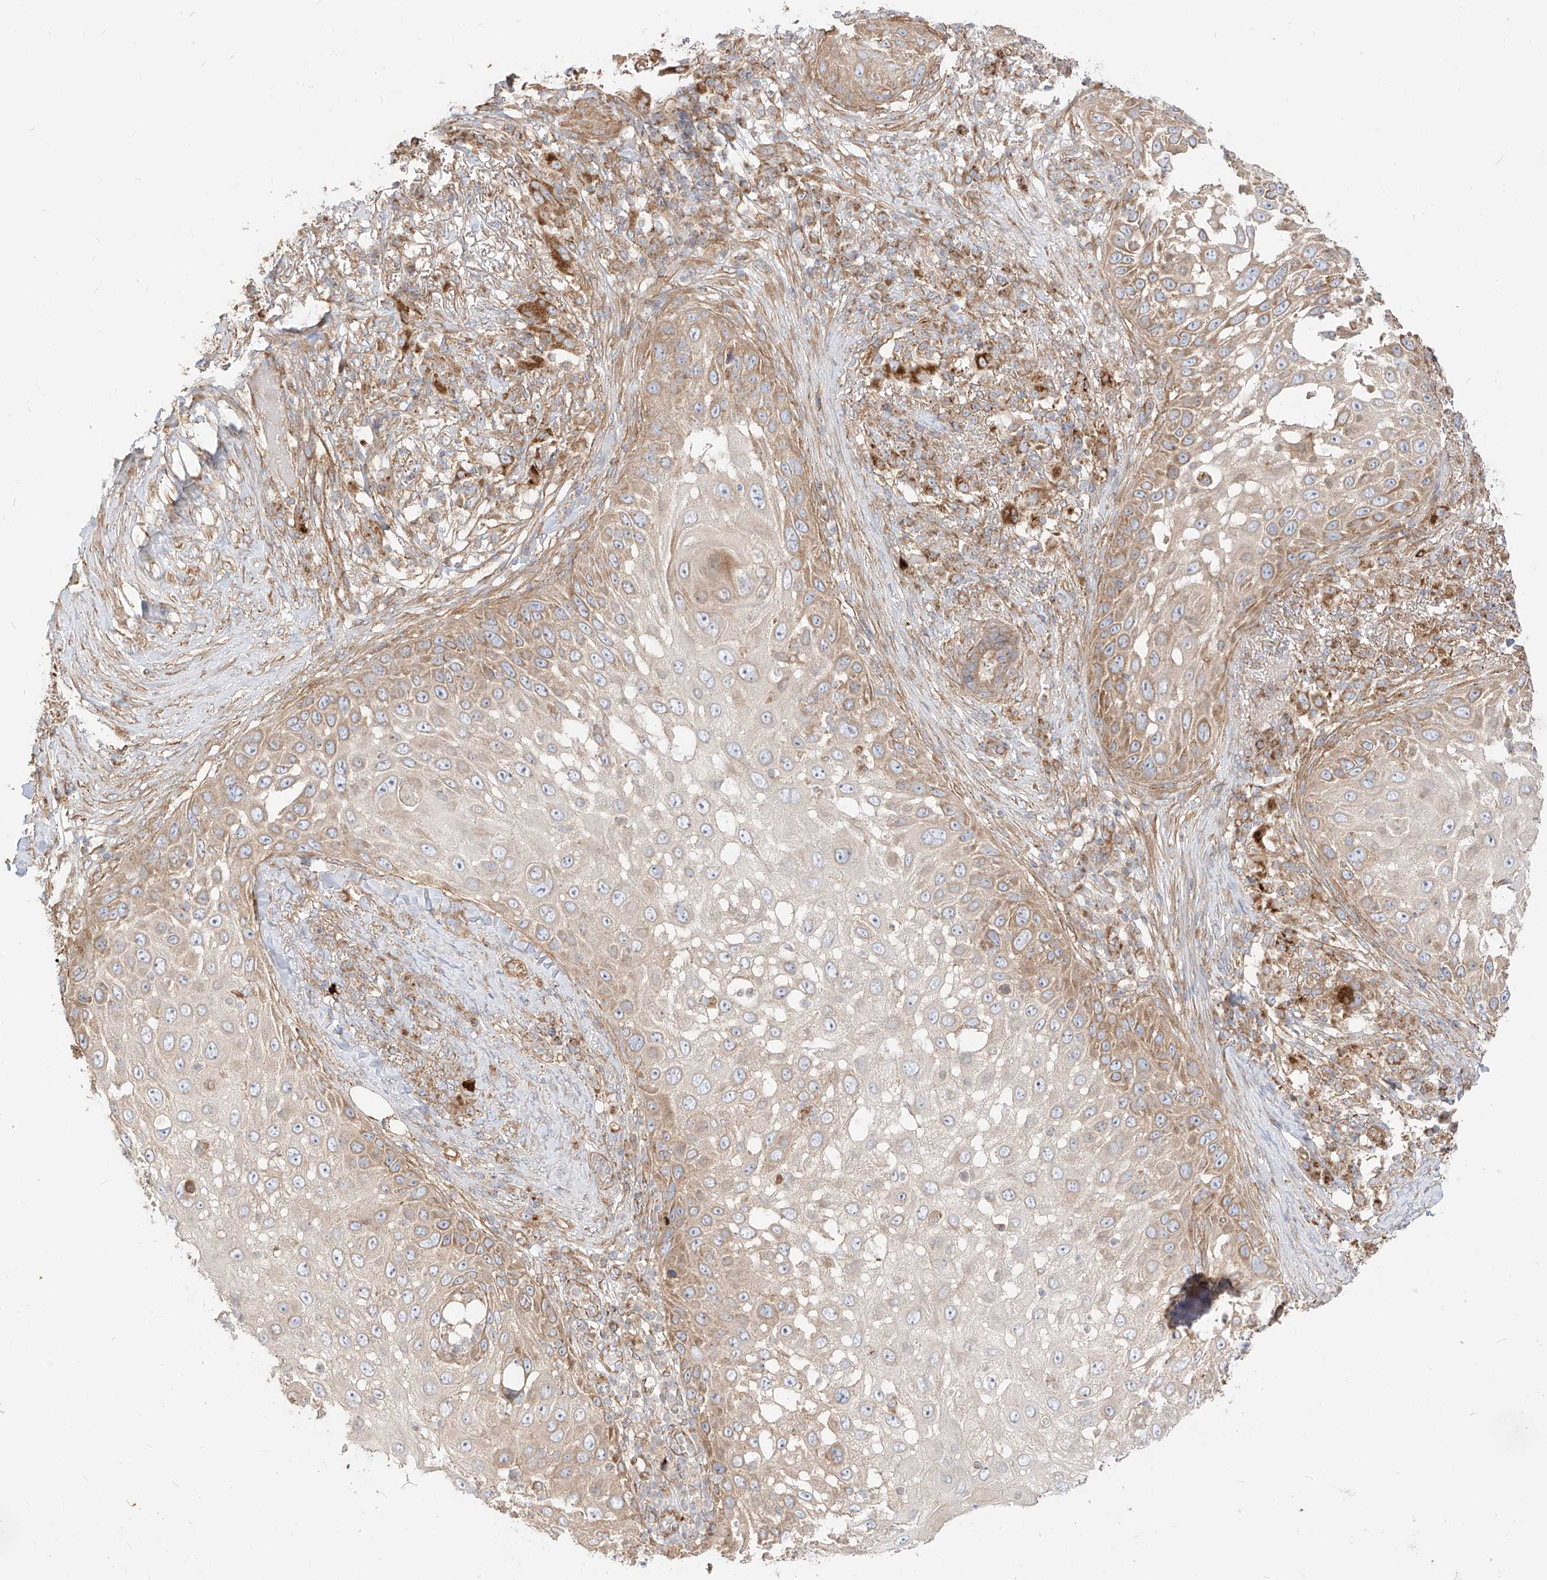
{"staining": {"intensity": "moderate", "quantity": "25%-75%", "location": "cytoplasmic/membranous"}, "tissue": "skin cancer", "cell_type": "Tumor cells", "image_type": "cancer", "snomed": [{"axis": "morphology", "description": "Squamous cell carcinoma, NOS"}, {"axis": "topography", "description": "Skin"}], "caption": "Squamous cell carcinoma (skin) stained with DAB immunohistochemistry exhibits medium levels of moderate cytoplasmic/membranous positivity in approximately 25%-75% of tumor cells. (Stains: DAB in brown, nuclei in blue, Microscopy: brightfield microscopy at high magnification).", "gene": "PLCL1", "patient": {"sex": "female", "age": 44}}